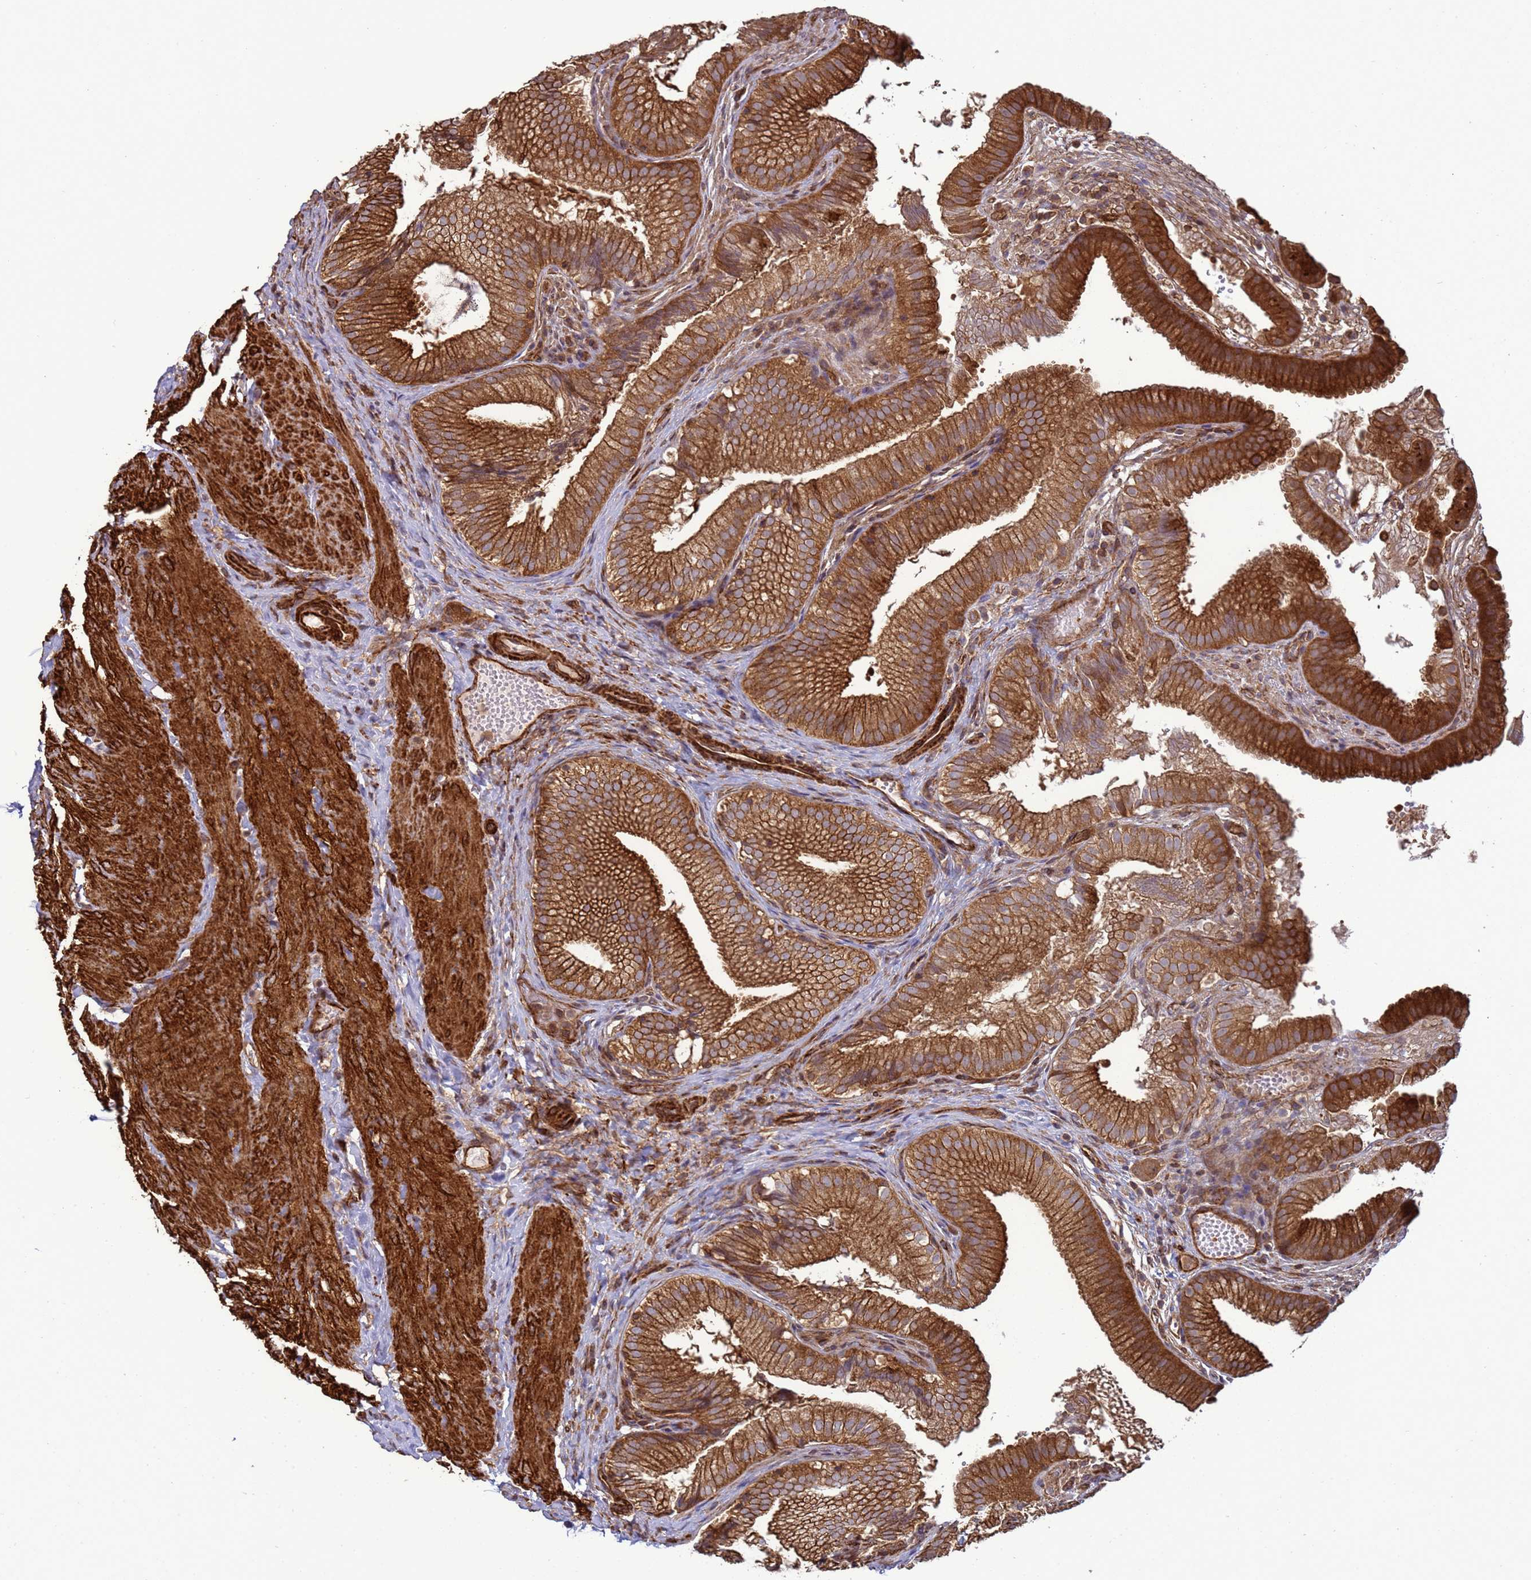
{"staining": {"intensity": "strong", "quantity": ">75%", "location": "cytoplasmic/membranous"}, "tissue": "gallbladder", "cell_type": "Glandular cells", "image_type": "normal", "snomed": [{"axis": "morphology", "description": "Normal tissue, NOS"}, {"axis": "topography", "description": "Gallbladder"}], "caption": "Immunohistochemistry (IHC) histopathology image of normal human gallbladder stained for a protein (brown), which reveals high levels of strong cytoplasmic/membranous staining in about >75% of glandular cells.", "gene": "CNOT1", "patient": {"sex": "female", "age": 30}}